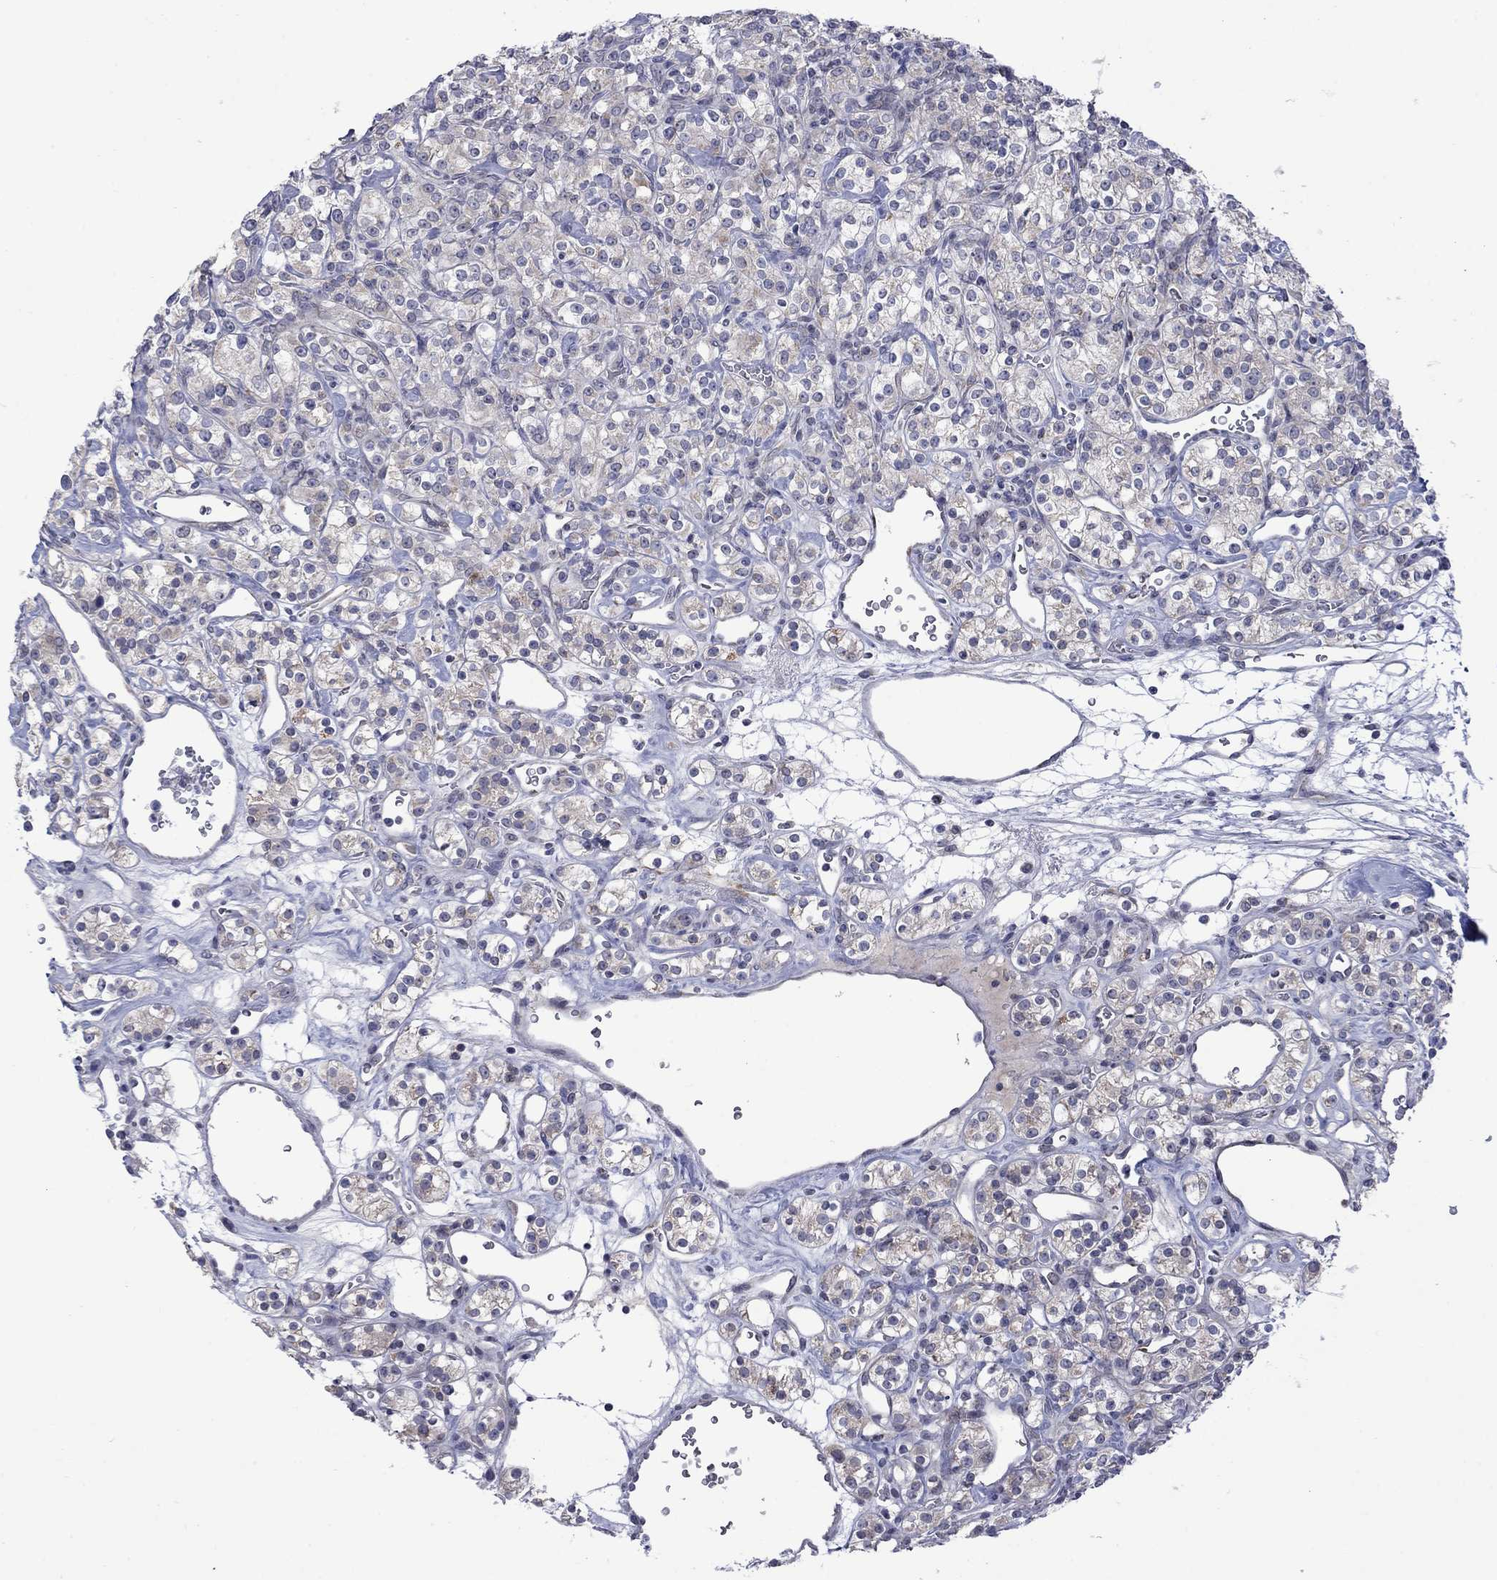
{"staining": {"intensity": "weak", "quantity": "<25%", "location": "cytoplasmic/membranous"}, "tissue": "renal cancer", "cell_type": "Tumor cells", "image_type": "cancer", "snomed": [{"axis": "morphology", "description": "Adenocarcinoma, NOS"}, {"axis": "topography", "description": "Kidney"}], "caption": "Protein analysis of renal adenocarcinoma demonstrates no significant staining in tumor cells.", "gene": "KCNJ16", "patient": {"sex": "male", "age": 77}}